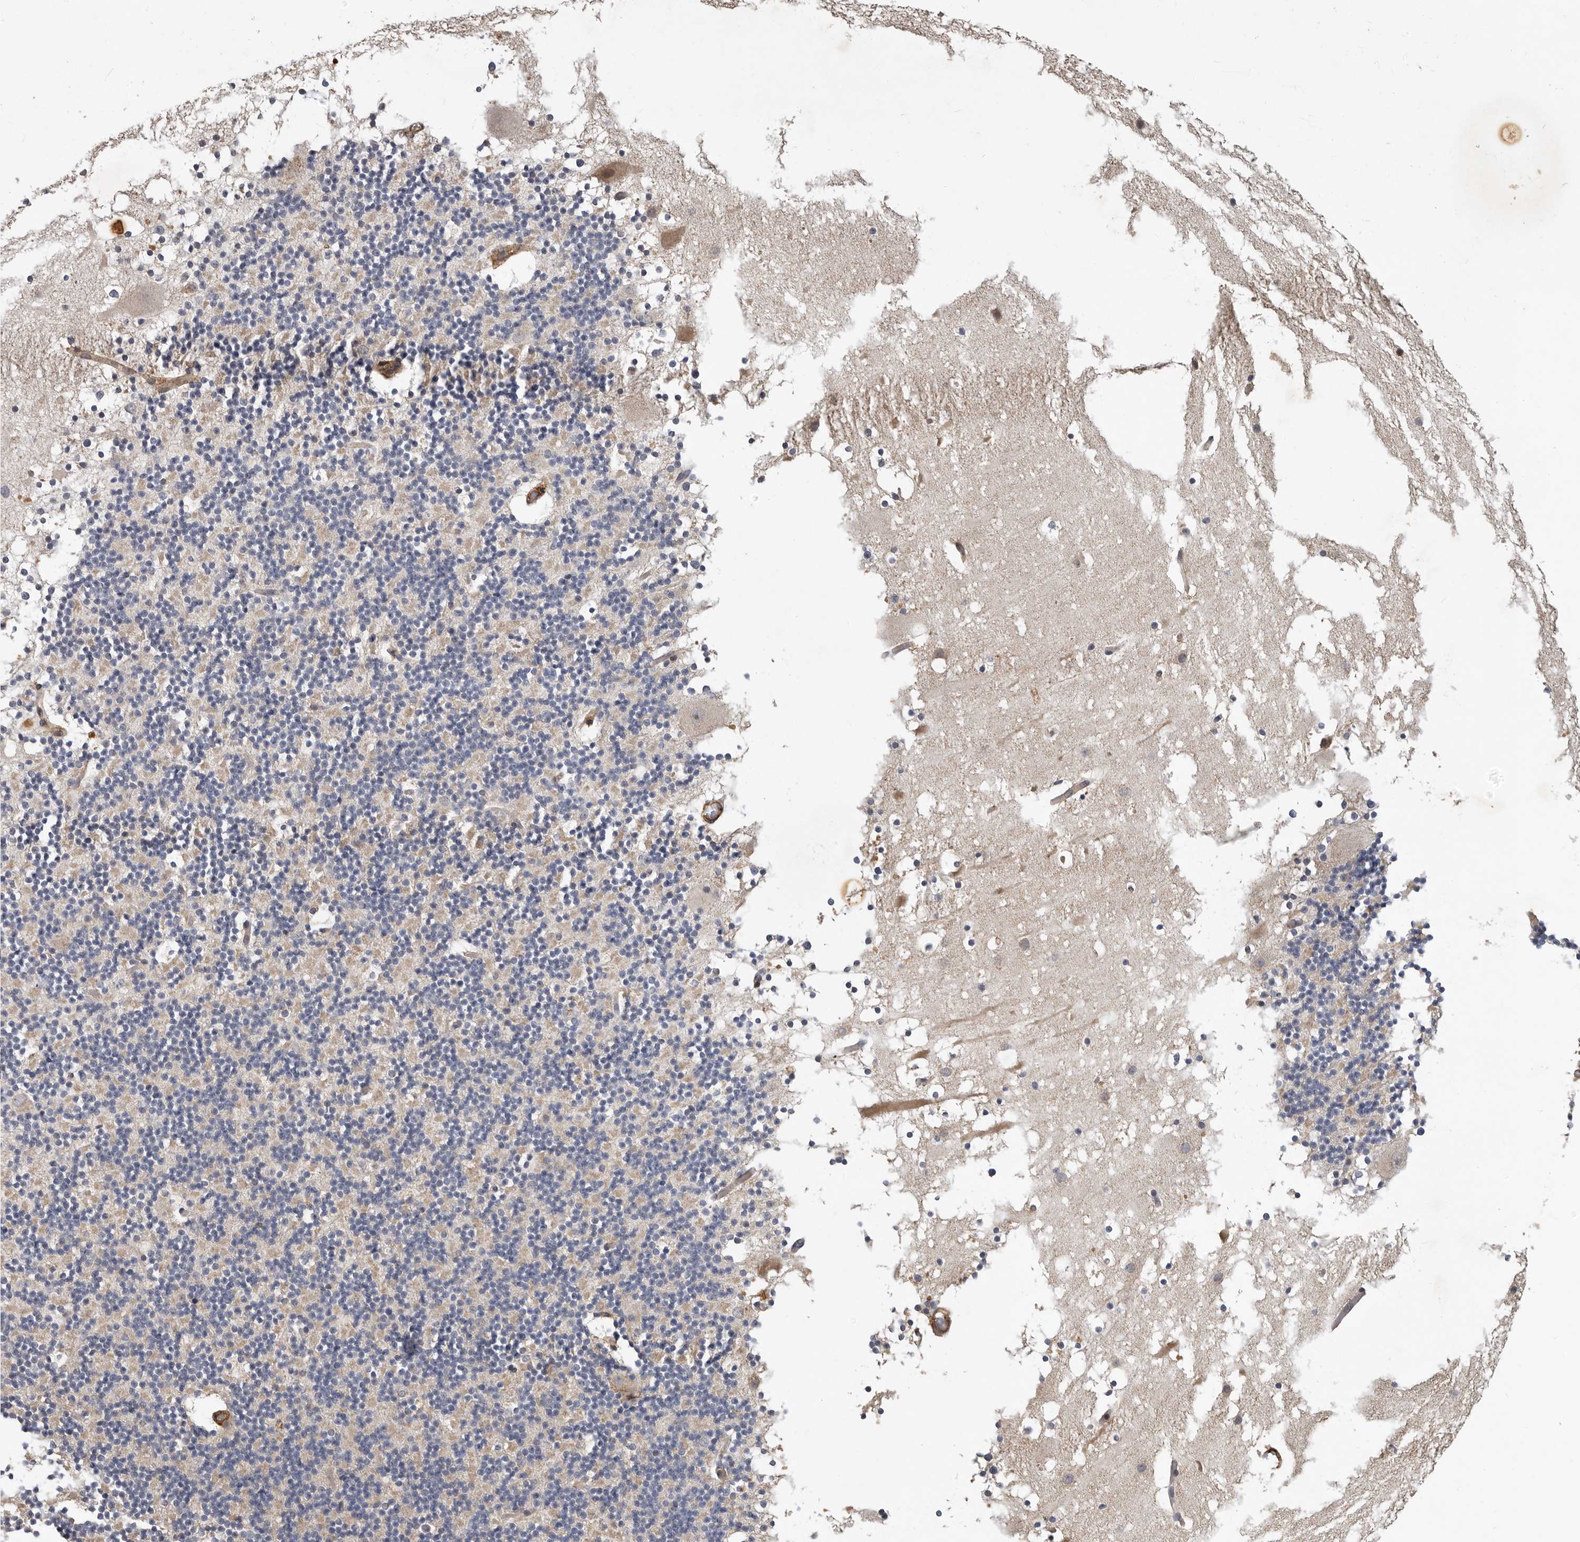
{"staining": {"intensity": "negative", "quantity": "none", "location": "none"}, "tissue": "cerebellum", "cell_type": "Cells in granular layer", "image_type": "normal", "snomed": [{"axis": "morphology", "description": "Normal tissue, NOS"}, {"axis": "topography", "description": "Cerebellum"}], "caption": "Immunohistochemistry (IHC) photomicrograph of normal human cerebellum stained for a protein (brown), which shows no staining in cells in granular layer. (DAB IHC, high magnification).", "gene": "RNF157", "patient": {"sex": "male", "age": 57}}